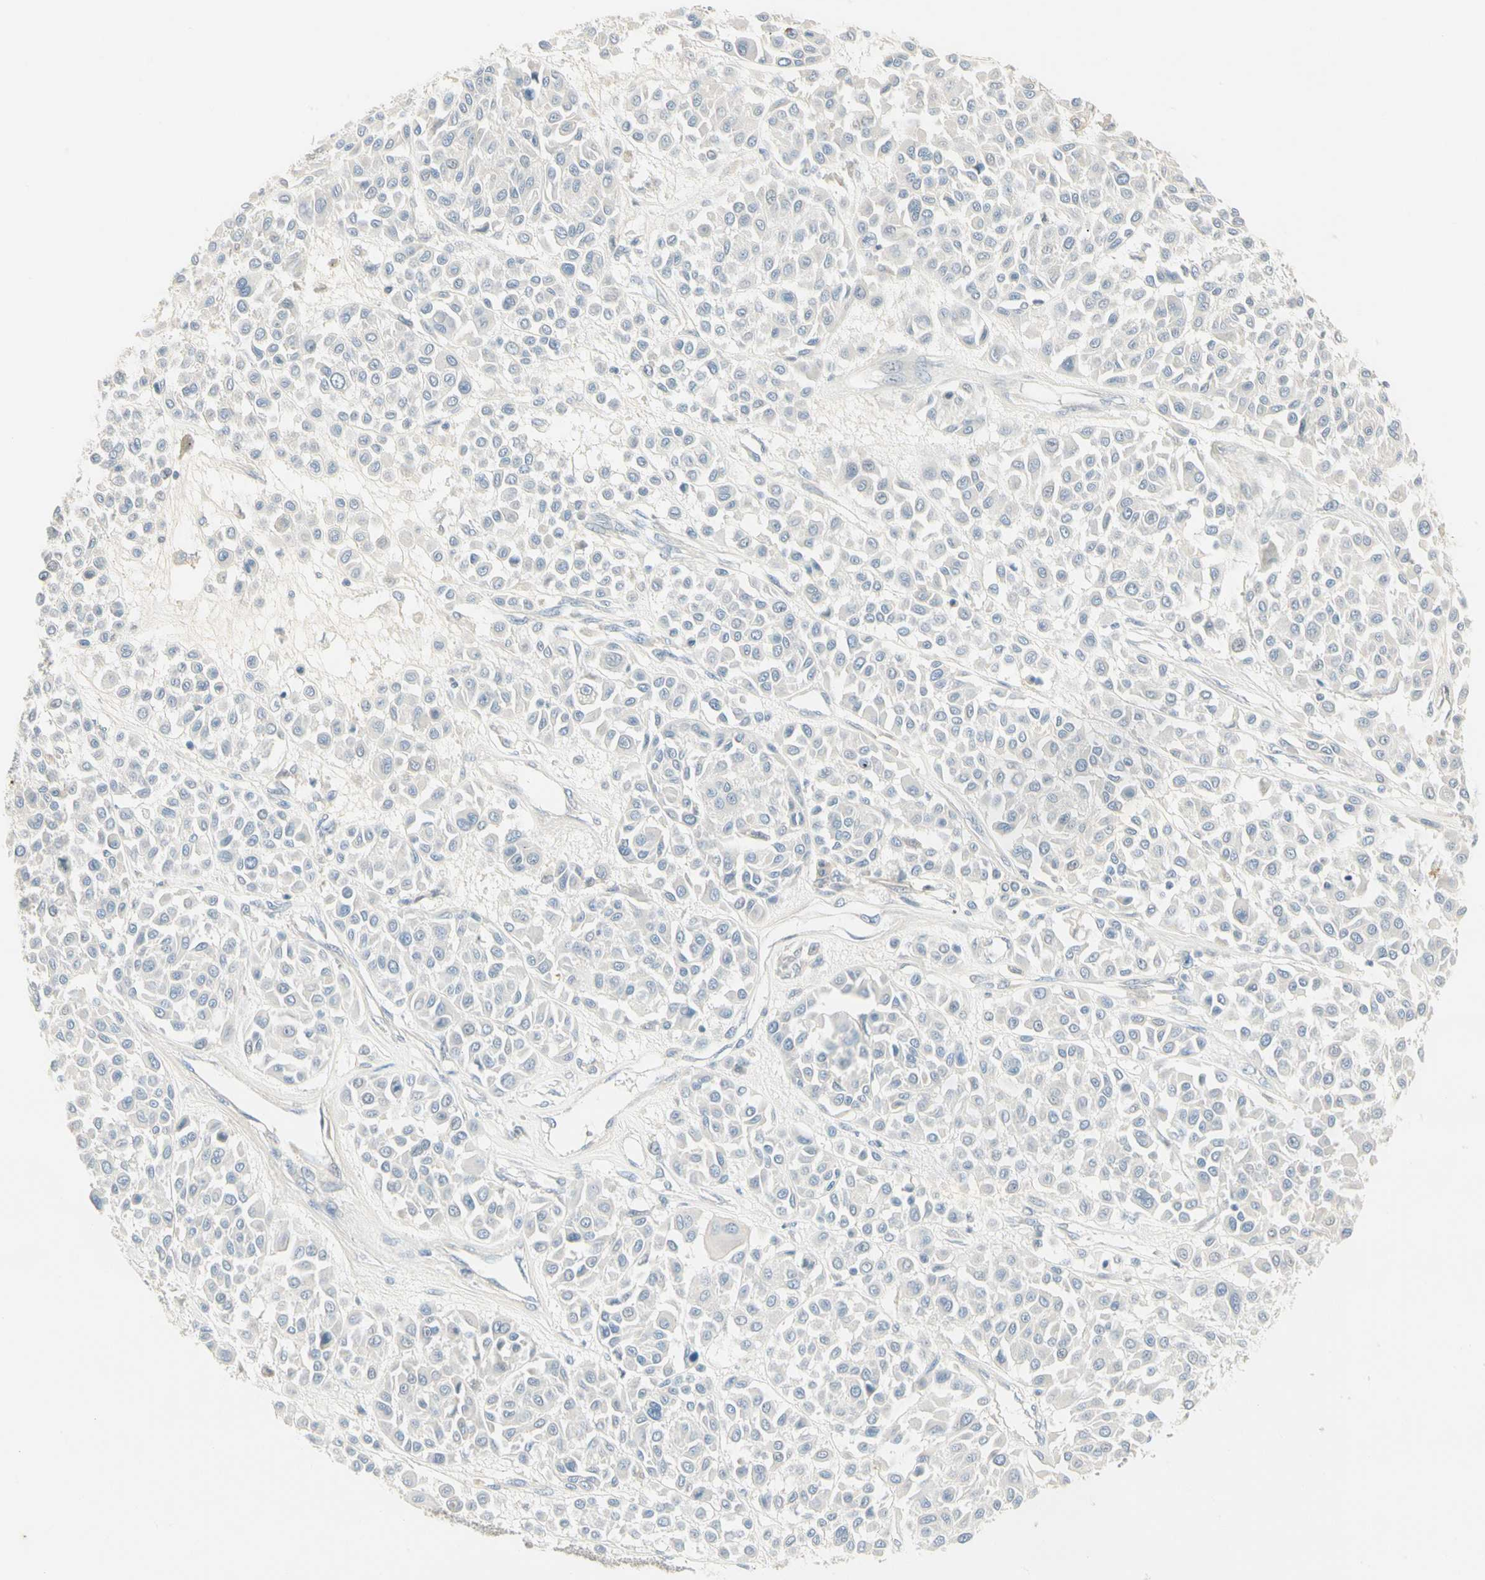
{"staining": {"intensity": "negative", "quantity": "none", "location": "none"}, "tissue": "melanoma", "cell_type": "Tumor cells", "image_type": "cancer", "snomed": [{"axis": "morphology", "description": "Malignant melanoma, Metastatic site"}, {"axis": "topography", "description": "Soft tissue"}], "caption": "High magnification brightfield microscopy of melanoma stained with DAB (brown) and counterstained with hematoxylin (blue): tumor cells show no significant staining.", "gene": "ALDH18A1", "patient": {"sex": "male", "age": 41}}